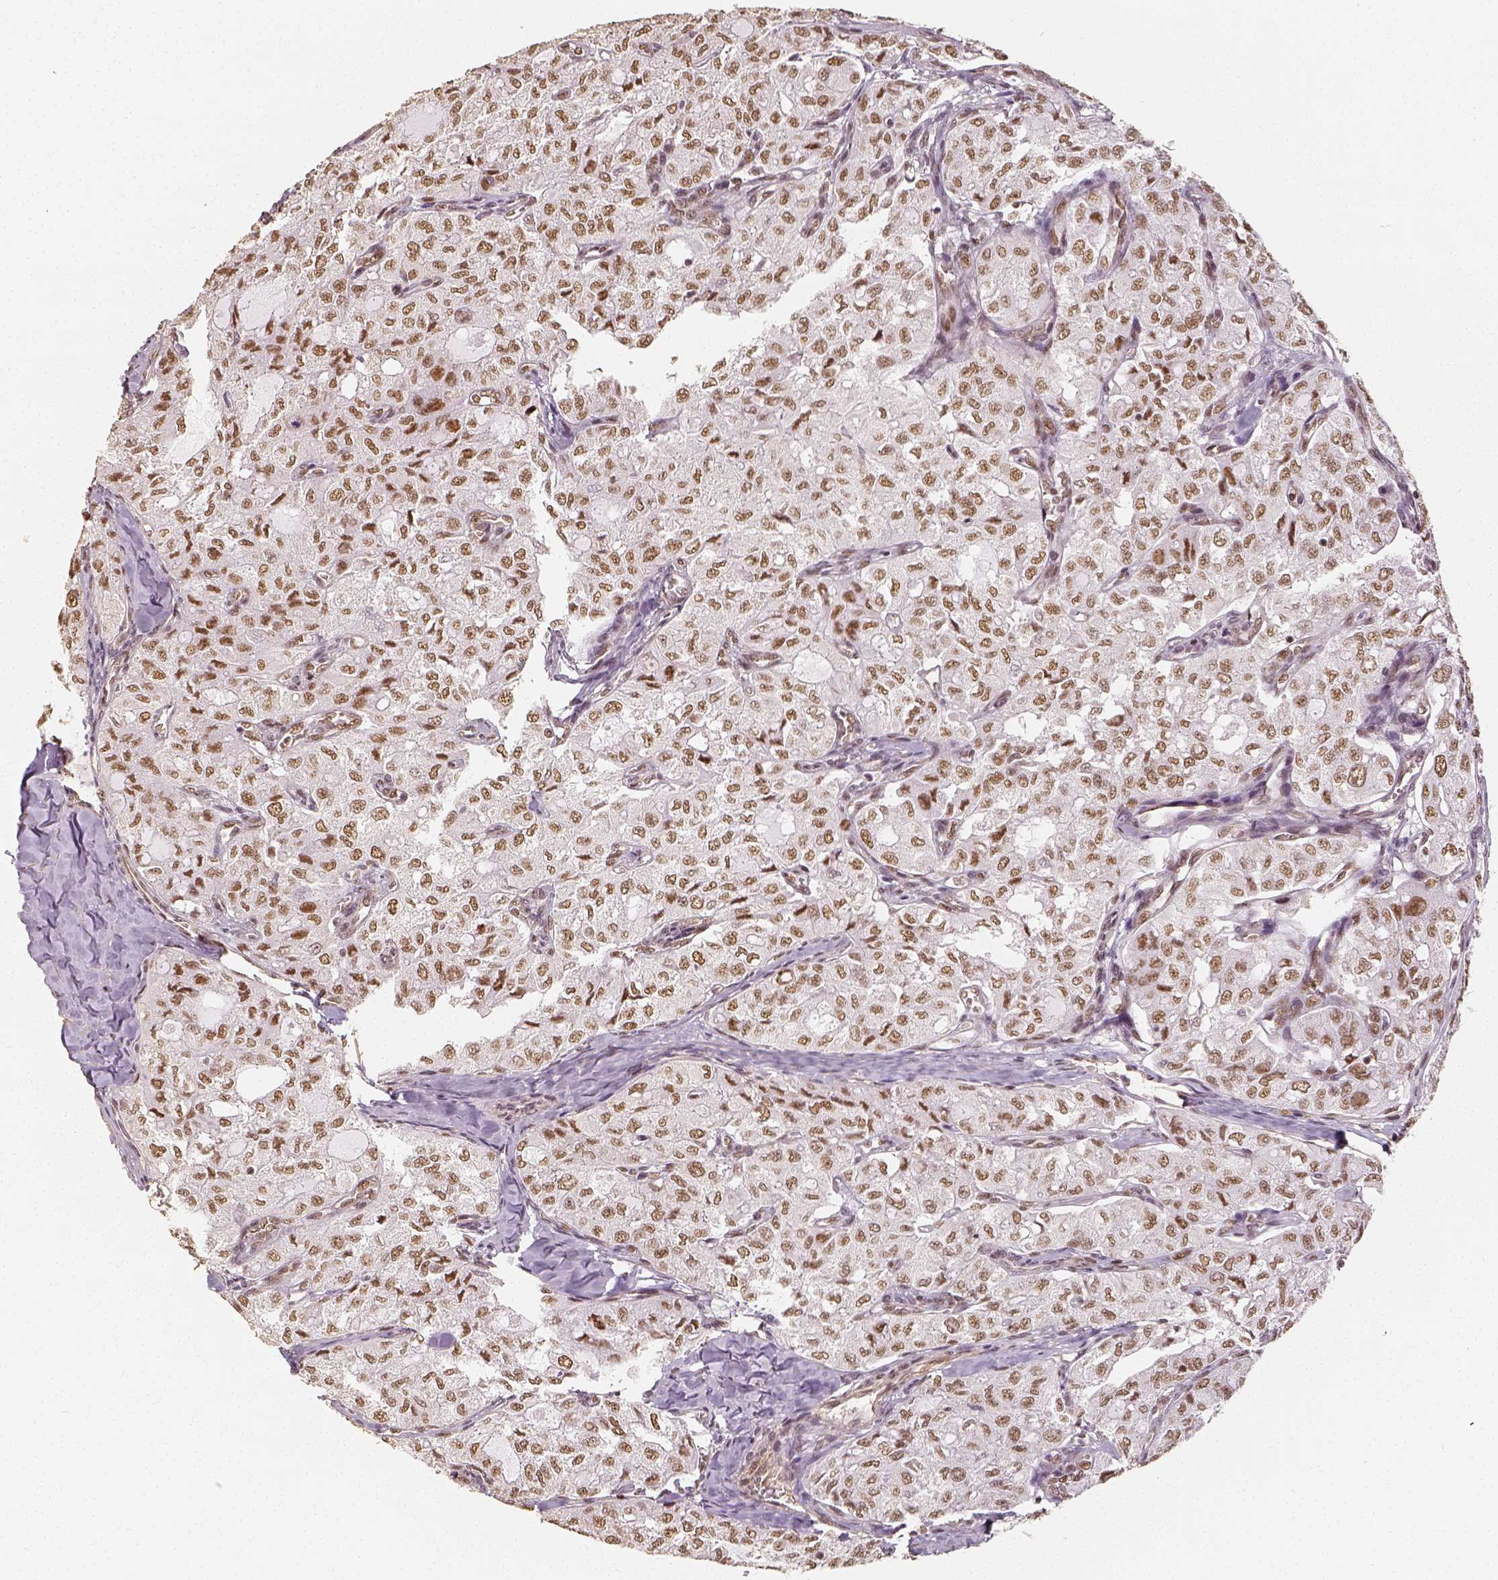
{"staining": {"intensity": "moderate", "quantity": ">75%", "location": "nuclear"}, "tissue": "thyroid cancer", "cell_type": "Tumor cells", "image_type": "cancer", "snomed": [{"axis": "morphology", "description": "Follicular adenoma carcinoma, NOS"}, {"axis": "topography", "description": "Thyroid gland"}], "caption": "Protein expression analysis of thyroid follicular adenoma carcinoma demonstrates moderate nuclear staining in about >75% of tumor cells. The staining is performed using DAB brown chromogen to label protein expression. The nuclei are counter-stained blue using hematoxylin.", "gene": "HDAC1", "patient": {"sex": "male", "age": 75}}